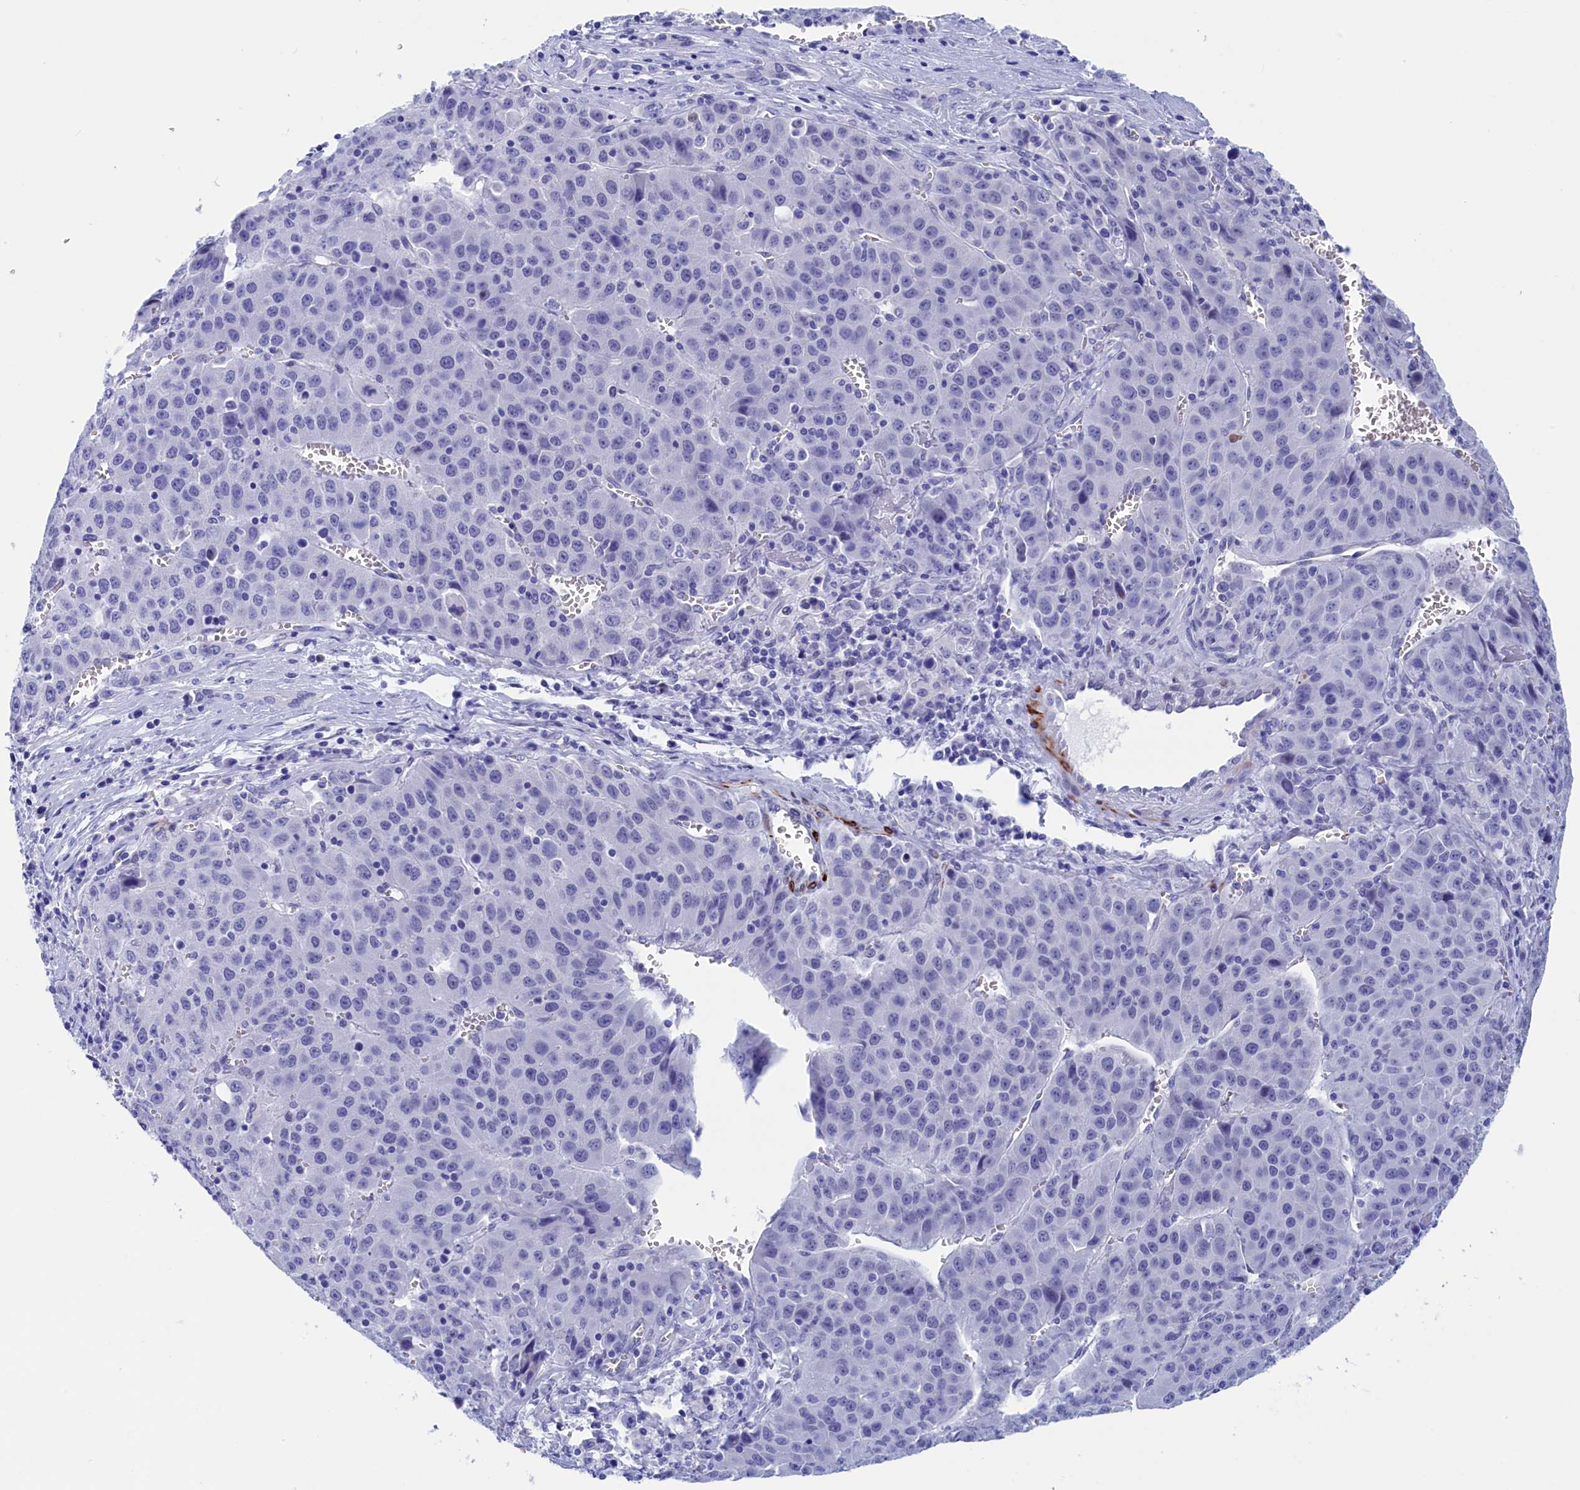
{"staining": {"intensity": "negative", "quantity": "none", "location": "none"}, "tissue": "liver cancer", "cell_type": "Tumor cells", "image_type": "cancer", "snomed": [{"axis": "morphology", "description": "Carcinoma, Hepatocellular, NOS"}, {"axis": "topography", "description": "Liver"}], "caption": "This is an immunohistochemistry (IHC) photomicrograph of human liver hepatocellular carcinoma. There is no positivity in tumor cells.", "gene": "WDR83", "patient": {"sex": "female", "age": 53}}